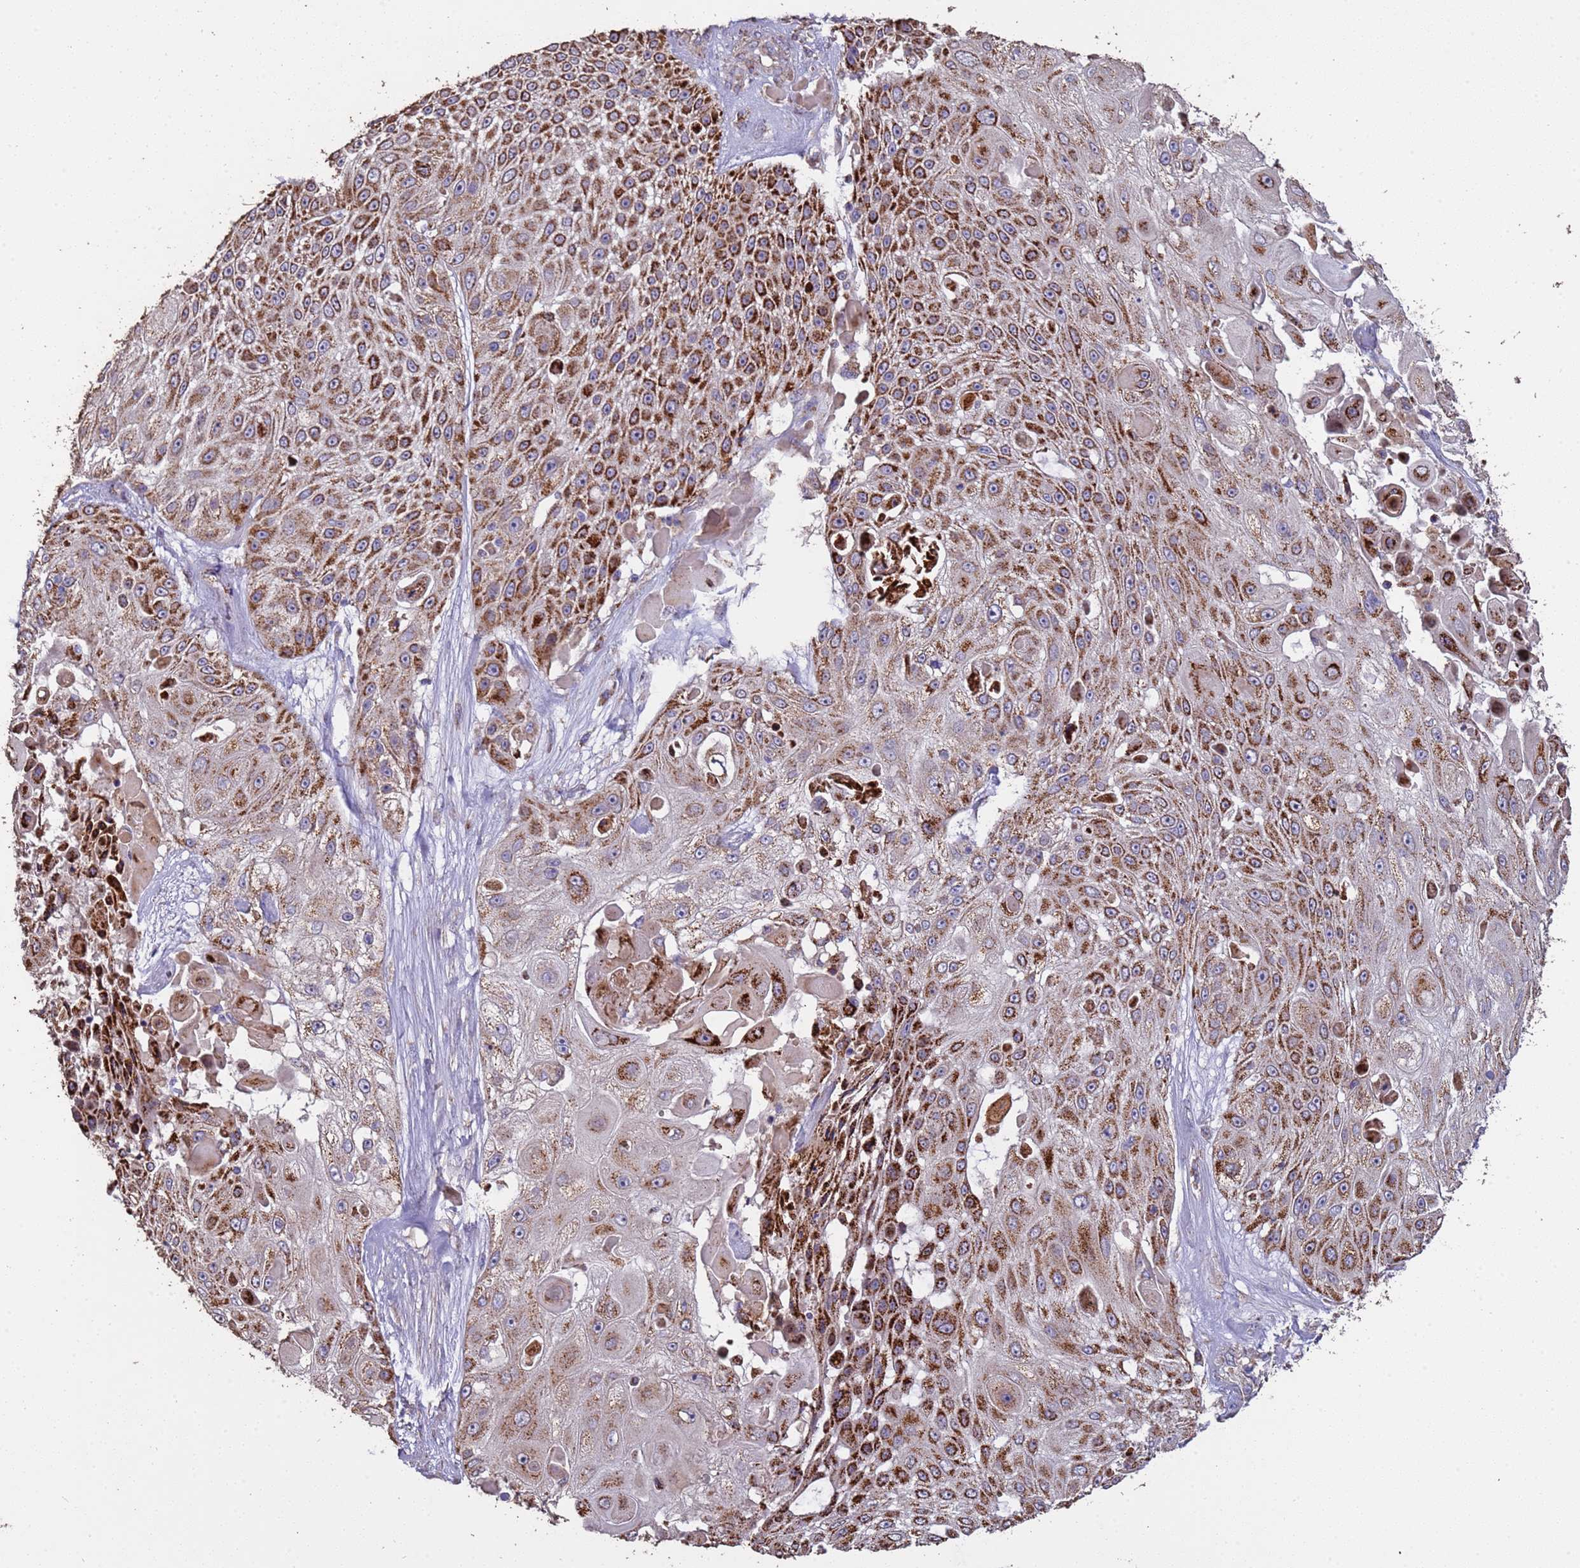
{"staining": {"intensity": "strong", "quantity": ">75%", "location": "cytoplasmic/membranous"}, "tissue": "skin cancer", "cell_type": "Tumor cells", "image_type": "cancer", "snomed": [{"axis": "morphology", "description": "Squamous cell carcinoma, NOS"}, {"axis": "topography", "description": "Skin"}], "caption": "Protein positivity by immunohistochemistry displays strong cytoplasmic/membranous positivity in about >75% of tumor cells in skin cancer (squamous cell carcinoma). Nuclei are stained in blue.", "gene": "ZNFX1", "patient": {"sex": "female", "age": 86}}